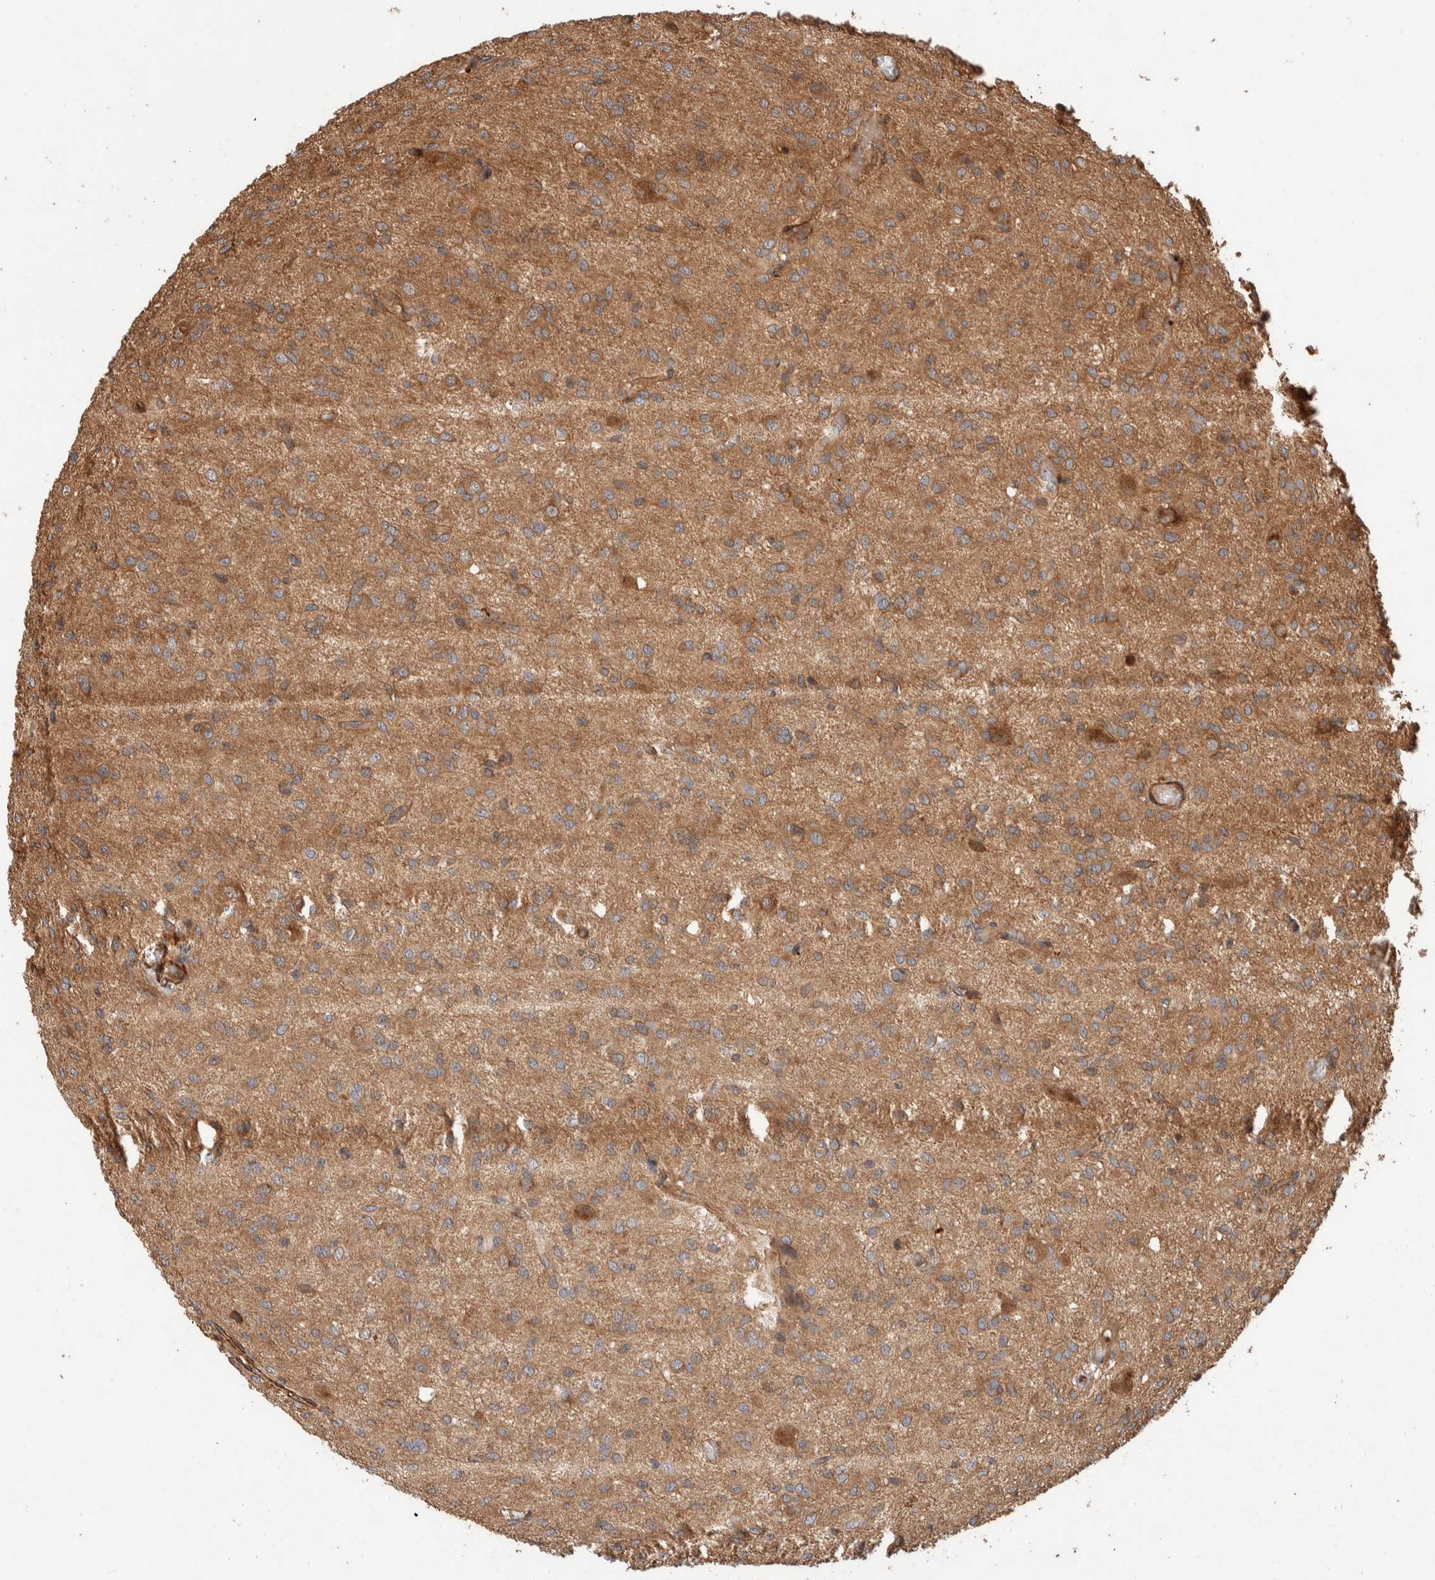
{"staining": {"intensity": "moderate", "quantity": "25%-75%", "location": "cytoplasmic/membranous"}, "tissue": "glioma", "cell_type": "Tumor cells", "image_type": "cancer", "snomed": [{"axis": "morphology", "description": "Glioma, malignant, High grade"}, {"axis": "topography", "description": "Brain"}], "caption": "There is medium levels of moderate cytoplasmic/membranous positivity in tumor cells of glioma, as demonstrated by immunohistochemical staining (brown color).", "gene": "SYNRG", "patient": {"sex": "female", "age": 59}}